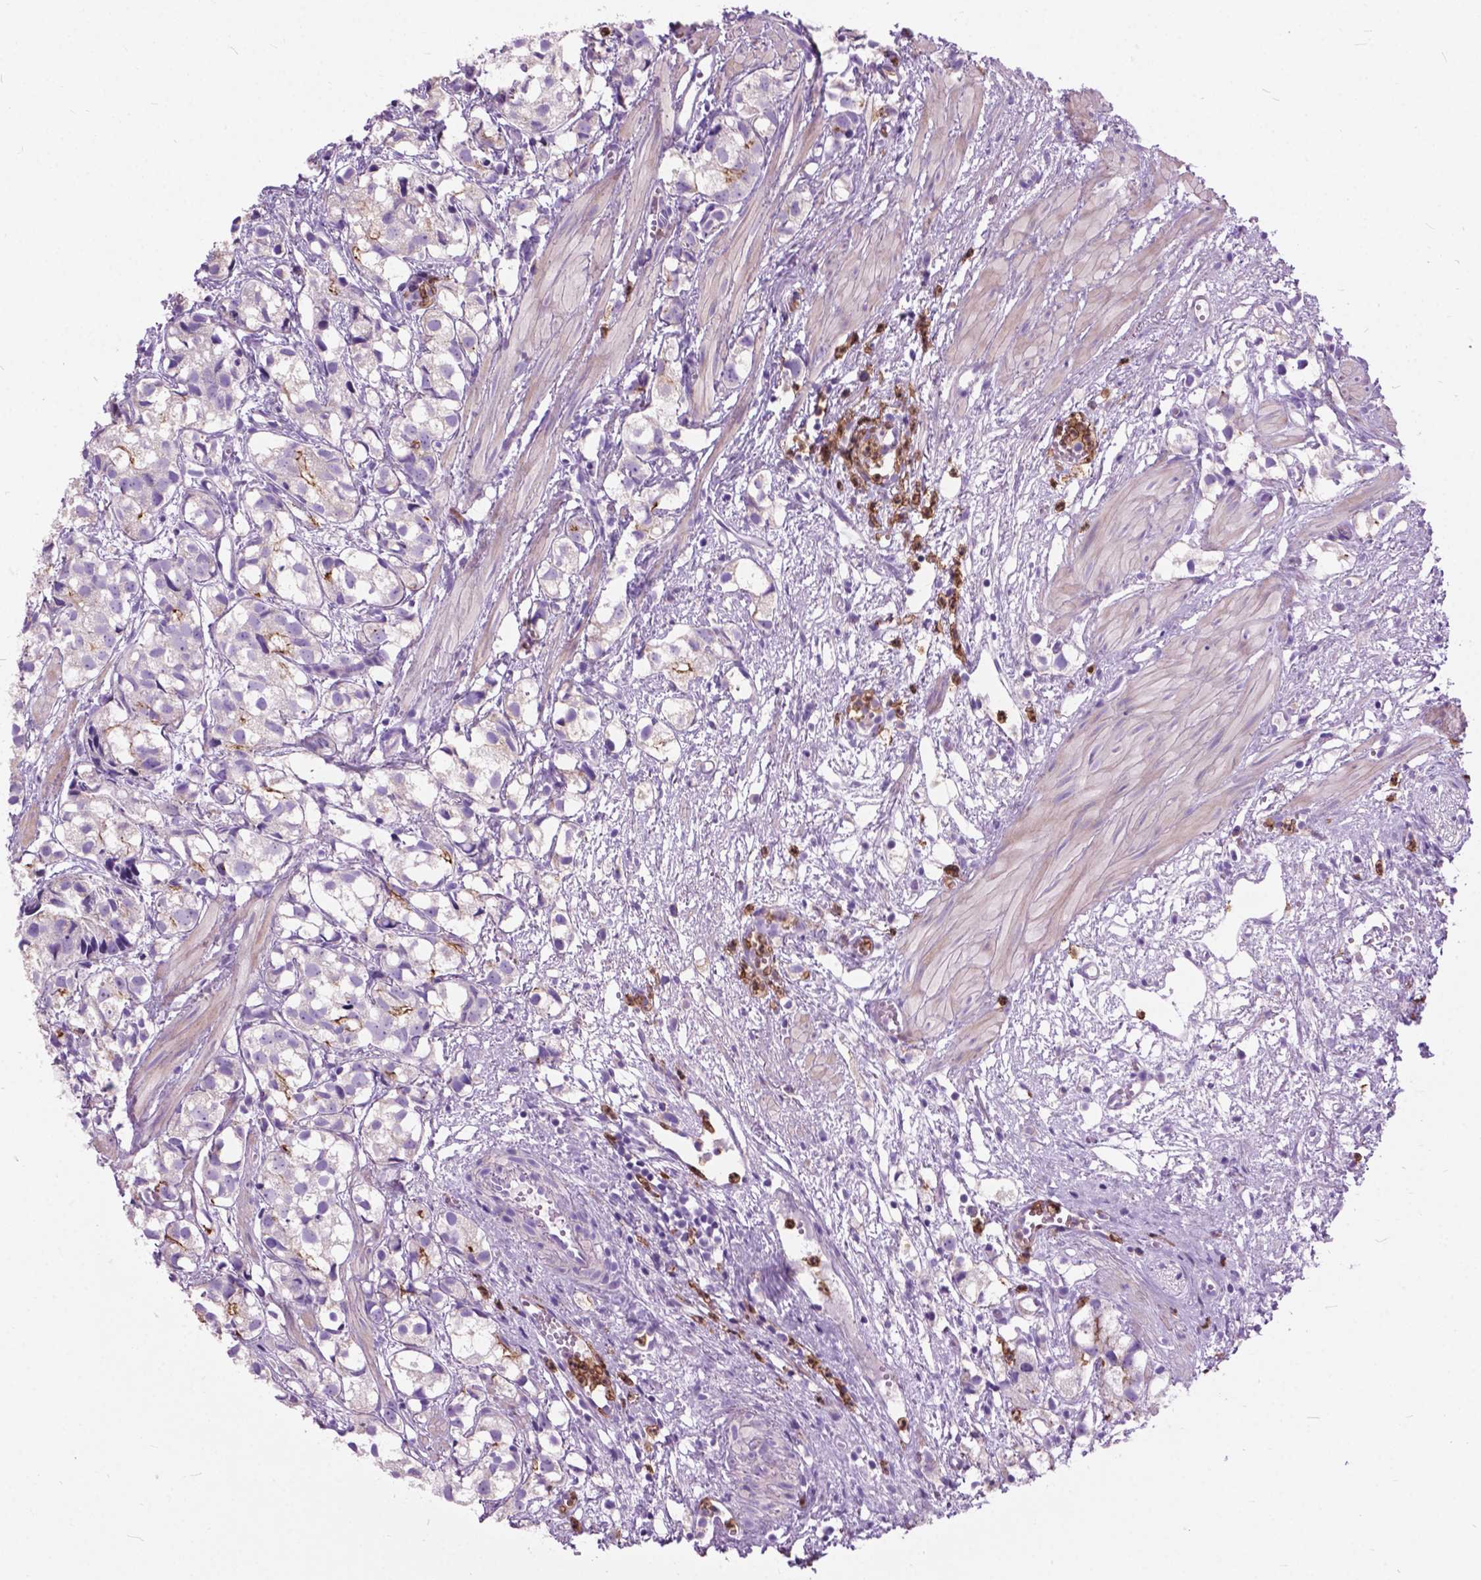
{"staining": {"intensity": "moderate", "quantity": "<25%", "location": "cytoplasmic/membranous"}, "tissue": "prostate cancer", "cell_type": "Tumor cells", "image_type": "cancer", "snomed": [{"axis": "morphology", "description": "Adenocarcinoma, High grade"}, {"axis": "topography", "description": "Prostate"}], "caption": "Immunohistochemistry (IHC) photomicrograph of neoplastic tissue: human prostate cancer stained using immunohistochemistry (IHC) exhibits low levels of moderate protein expression localized specifically in the cytoplasmic/membranous of tumor cells, appearing as a cytoplasmic/membranous brown color.", "gene": "PRR35", "patient": {"sex": "male", "age": 68}}